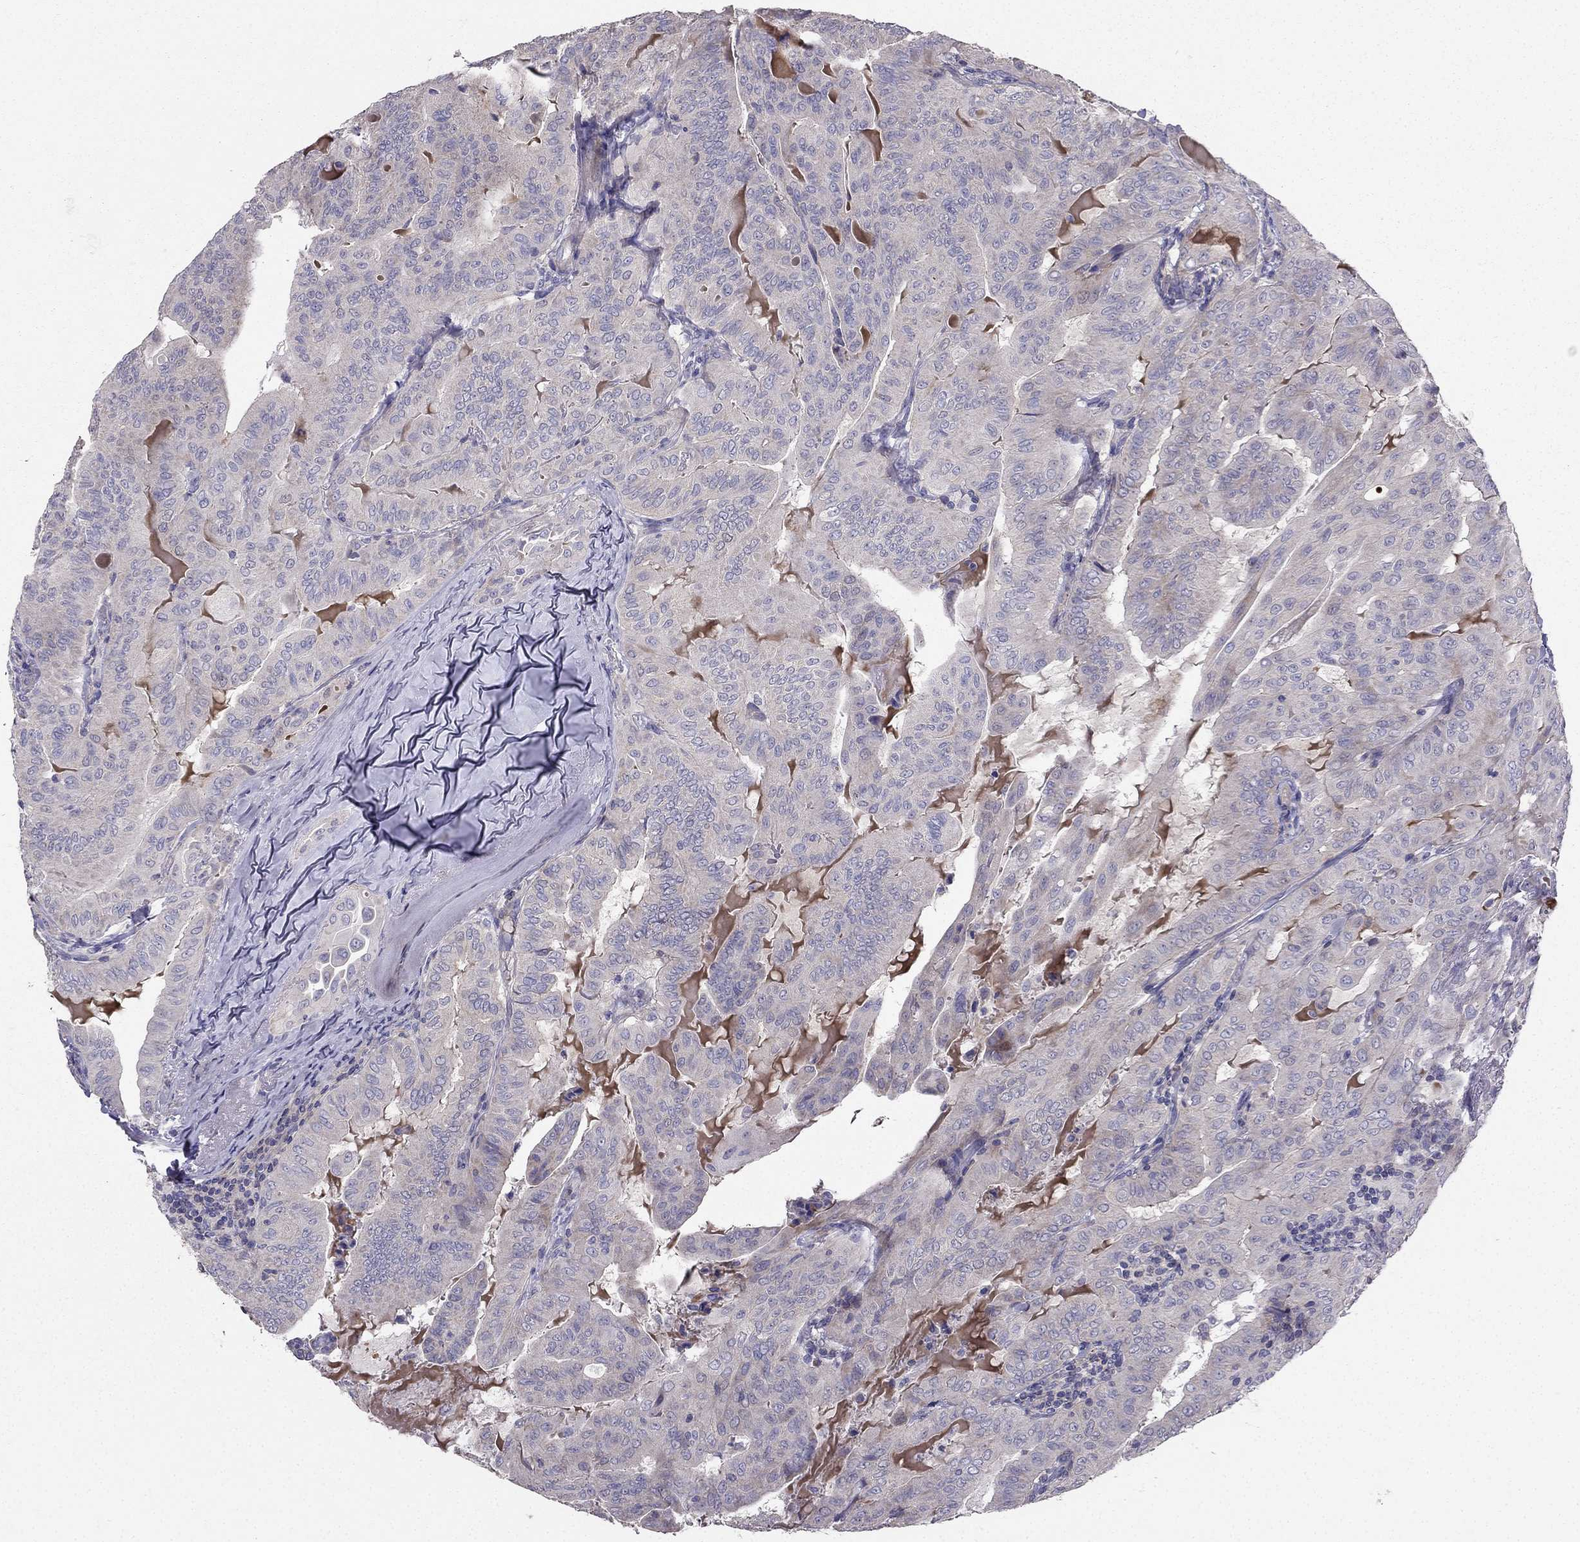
{"staining": {"intensity": "weak", "quantity": "<25%", "location": "cytoplasmic/membranous"}, "tissue": "thyroid cancer", "cell_type": "Tumor cells", "image_type": "cancer", "snomed": [{"axis": "morphology", "description": "Papillary adenocarcinoma, NOS"}, {"axis": "topography", "description": "Thyroid gland"}], "caption": "Immunohistochemistry (IHC) of human thyroid cancer demonstrates no staining in tumor cells.", "gene": "AS3MT", "patient": {"sex": "female", "age": 68}}